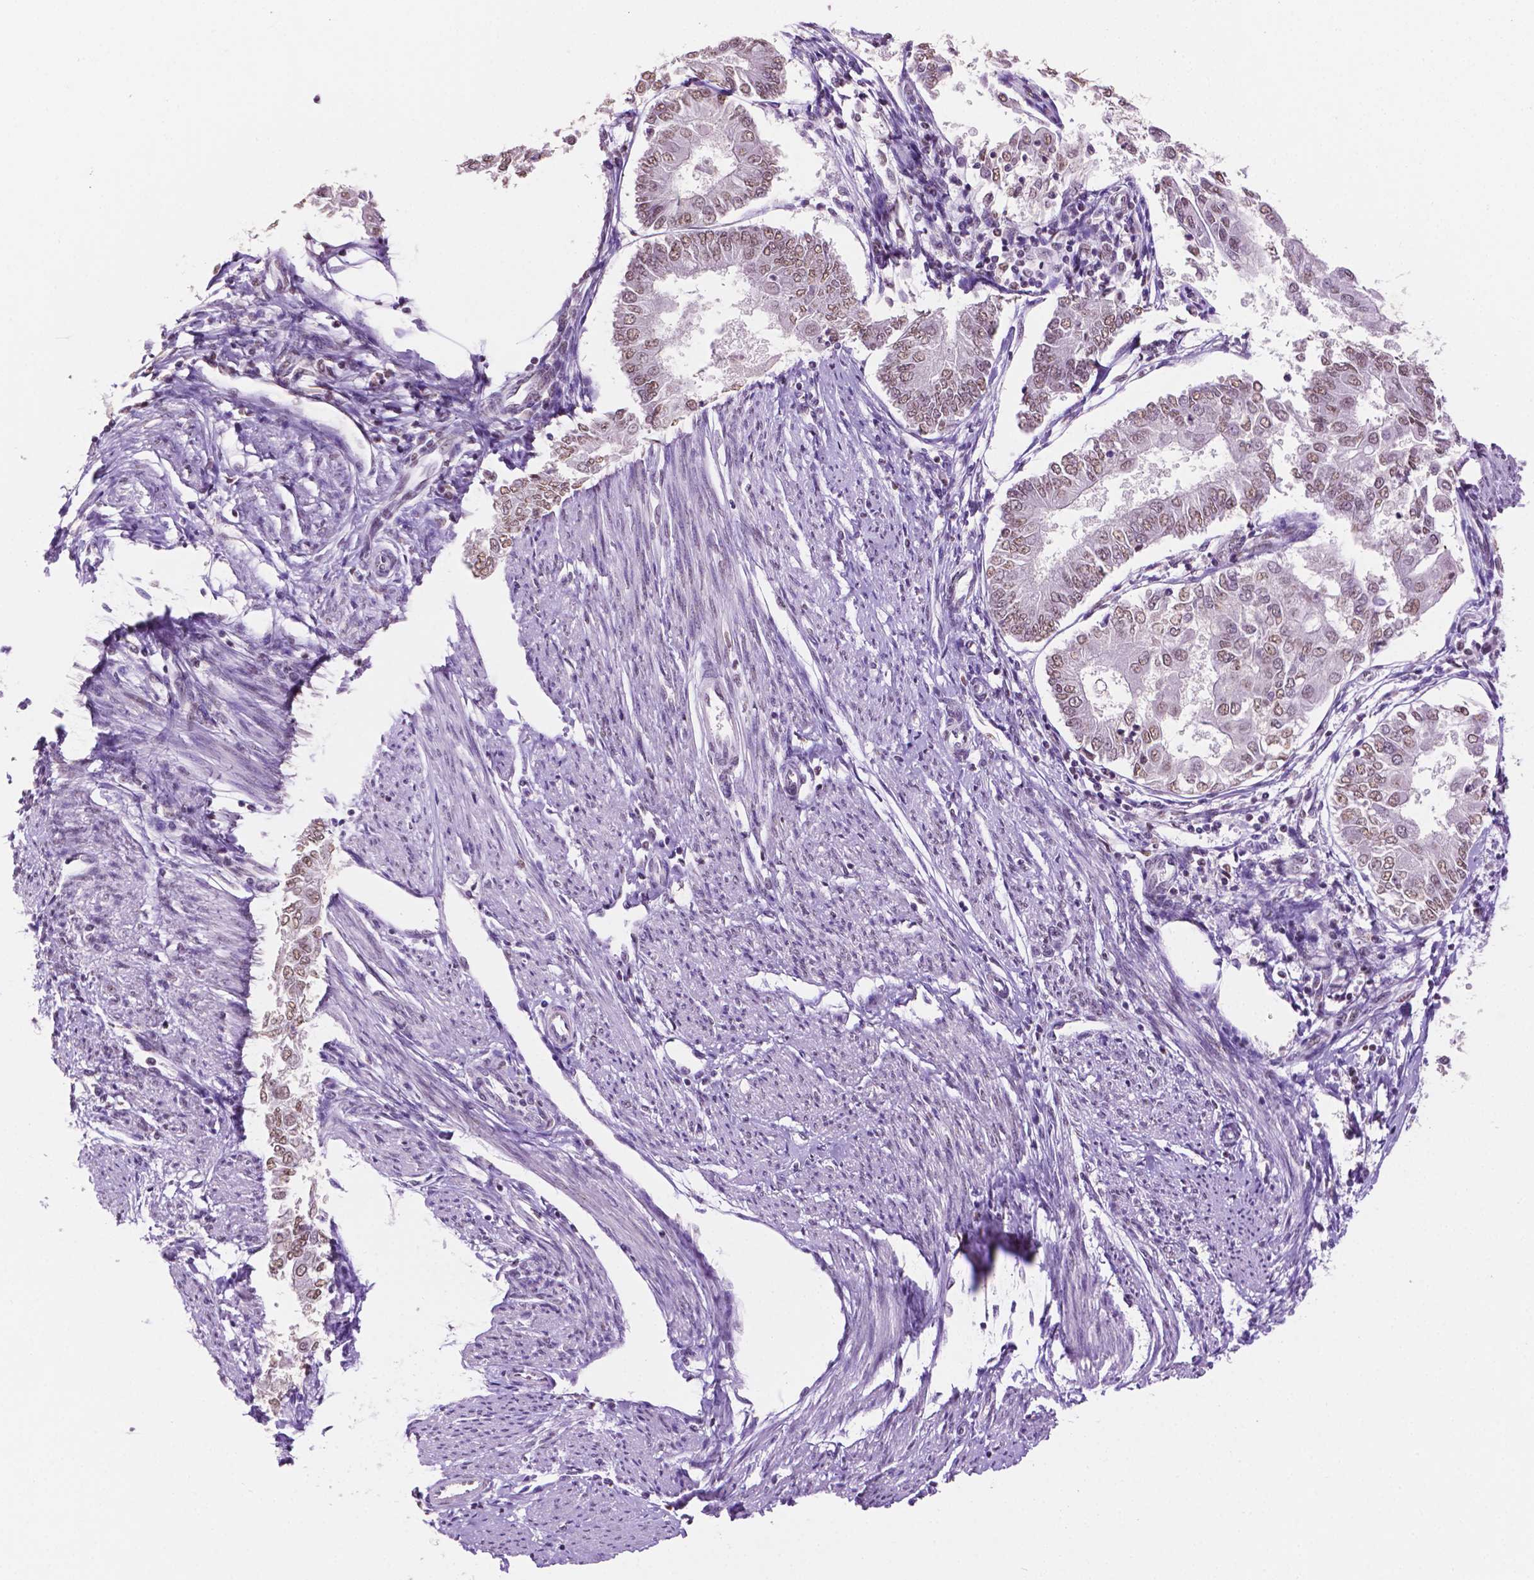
{"staining": {"intensity": "weak", "quantity": ">75%", "location": "nuclear"}, "tissue": "endometrial cancer", "cell_type": "Tumor cells", "image_type": "cancer", "snomed": [{"axis": "morphology", "description": "Adenocarcinoma, NOS"}, {"axis": "topography", "description": "Endometrium"}], "caption": "Protein staining demonstrates weak nuclear expression in approximately >75% of tumor cells in endometrial cancer. (Stains: DAB (3,3'-diaminobenzidine) in brown, nuclei in blue, Microscopy: brightfield microscopy at high magnification).", "gene": "PTPN6", "patient": {"sex": "female", "age": 68}}